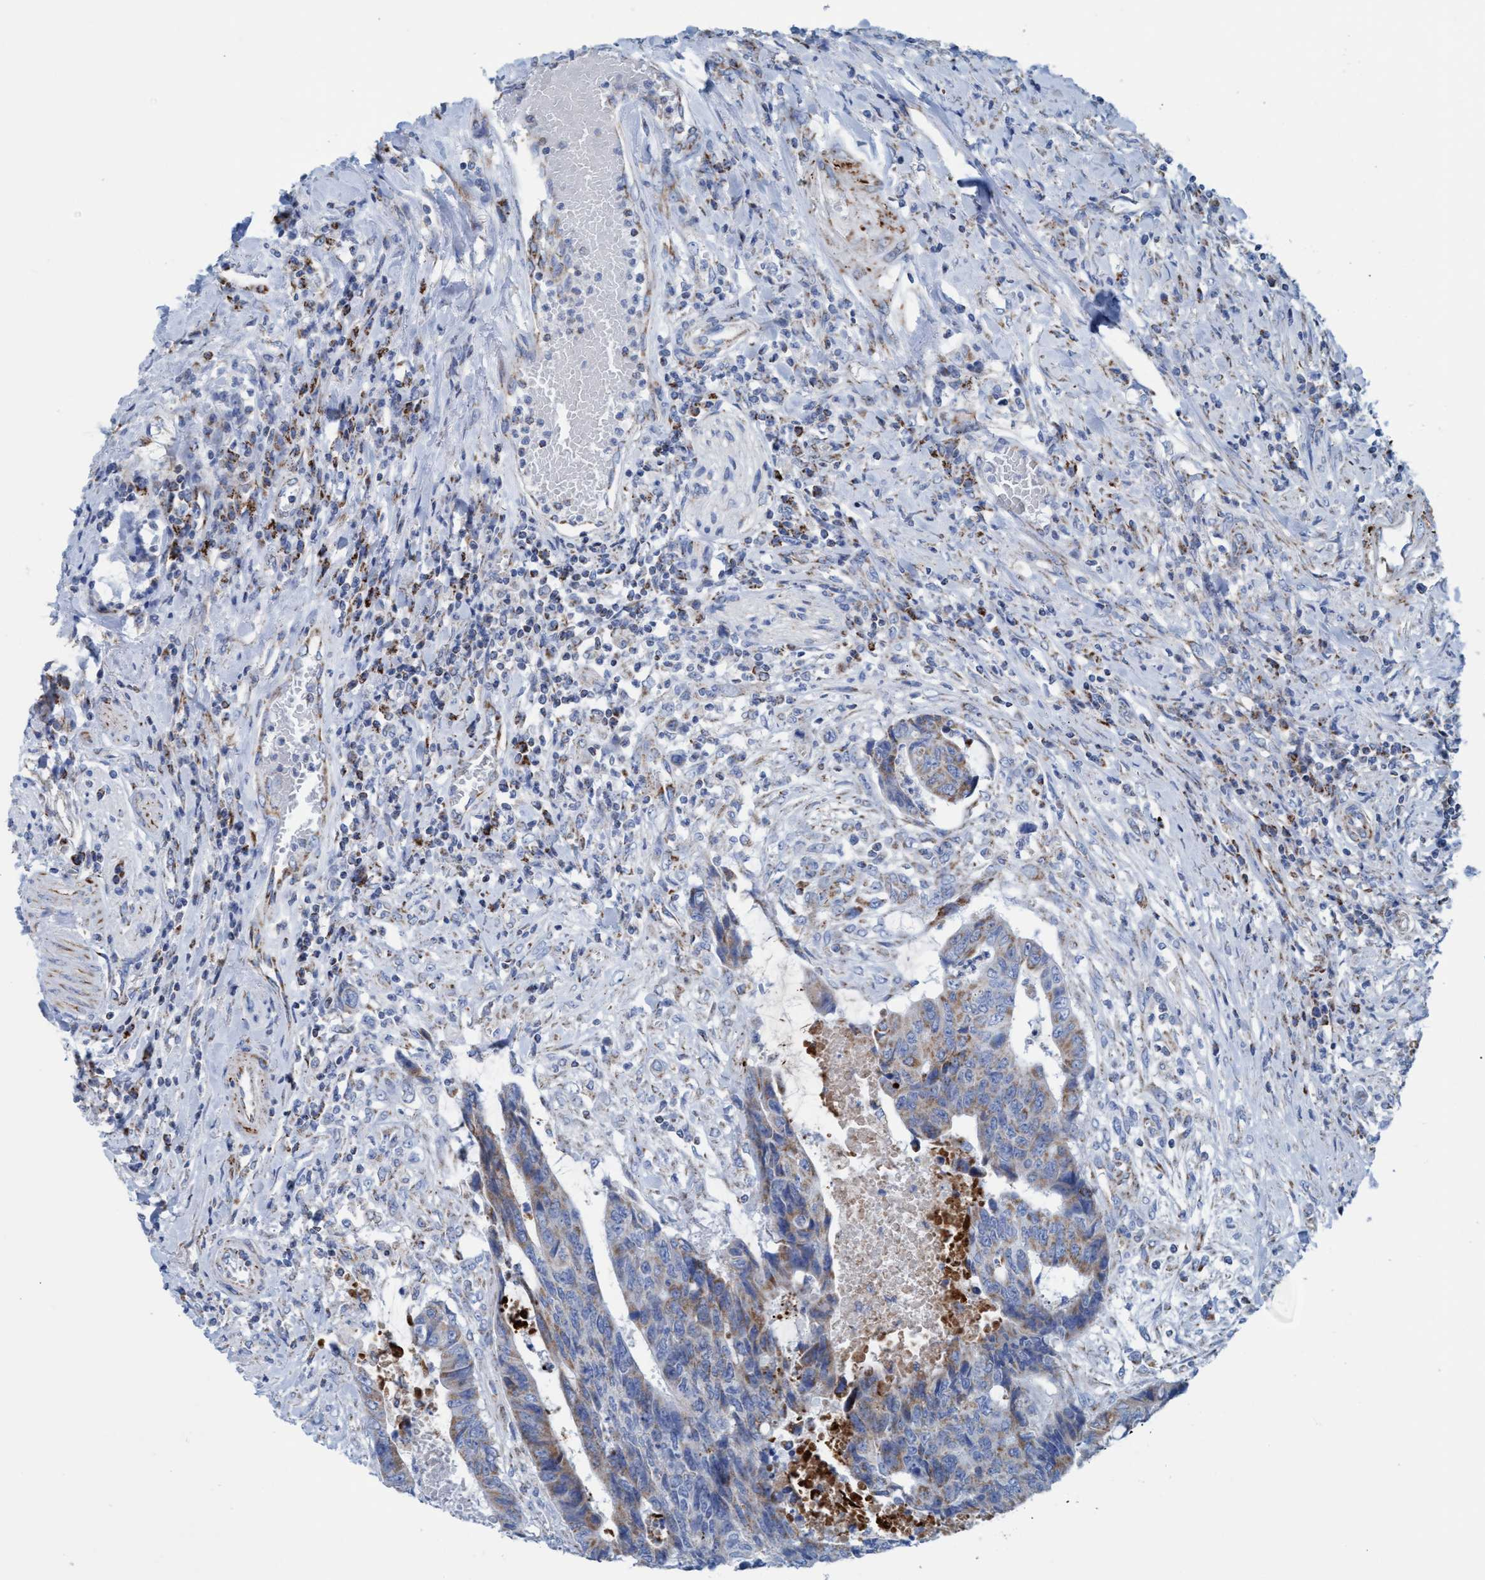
{"staining": {"intensity": "moderate", "quantity": ">75%", "location": "cytoplasmic/membranous"}, "tissue": "colorectal cancer", "cell_type": "Tumor cells", "image_type": "cancer", "snomed": [{"axis": "morphology", "description": "Adenocarcinoma, NOS"}, {"axis": "topography", "description": "Rectum"}], "caption": "Immunohistochemistry photomicrograph of colorectal cancer (adenocarcinoma) stained for a protein (brown), which shows medium levels of moderate cytoplasmic/membranous expression in approximately >75% of tumor cells.", "gene": "GGA3", "patient": {"sex": "male", "age": 84}}